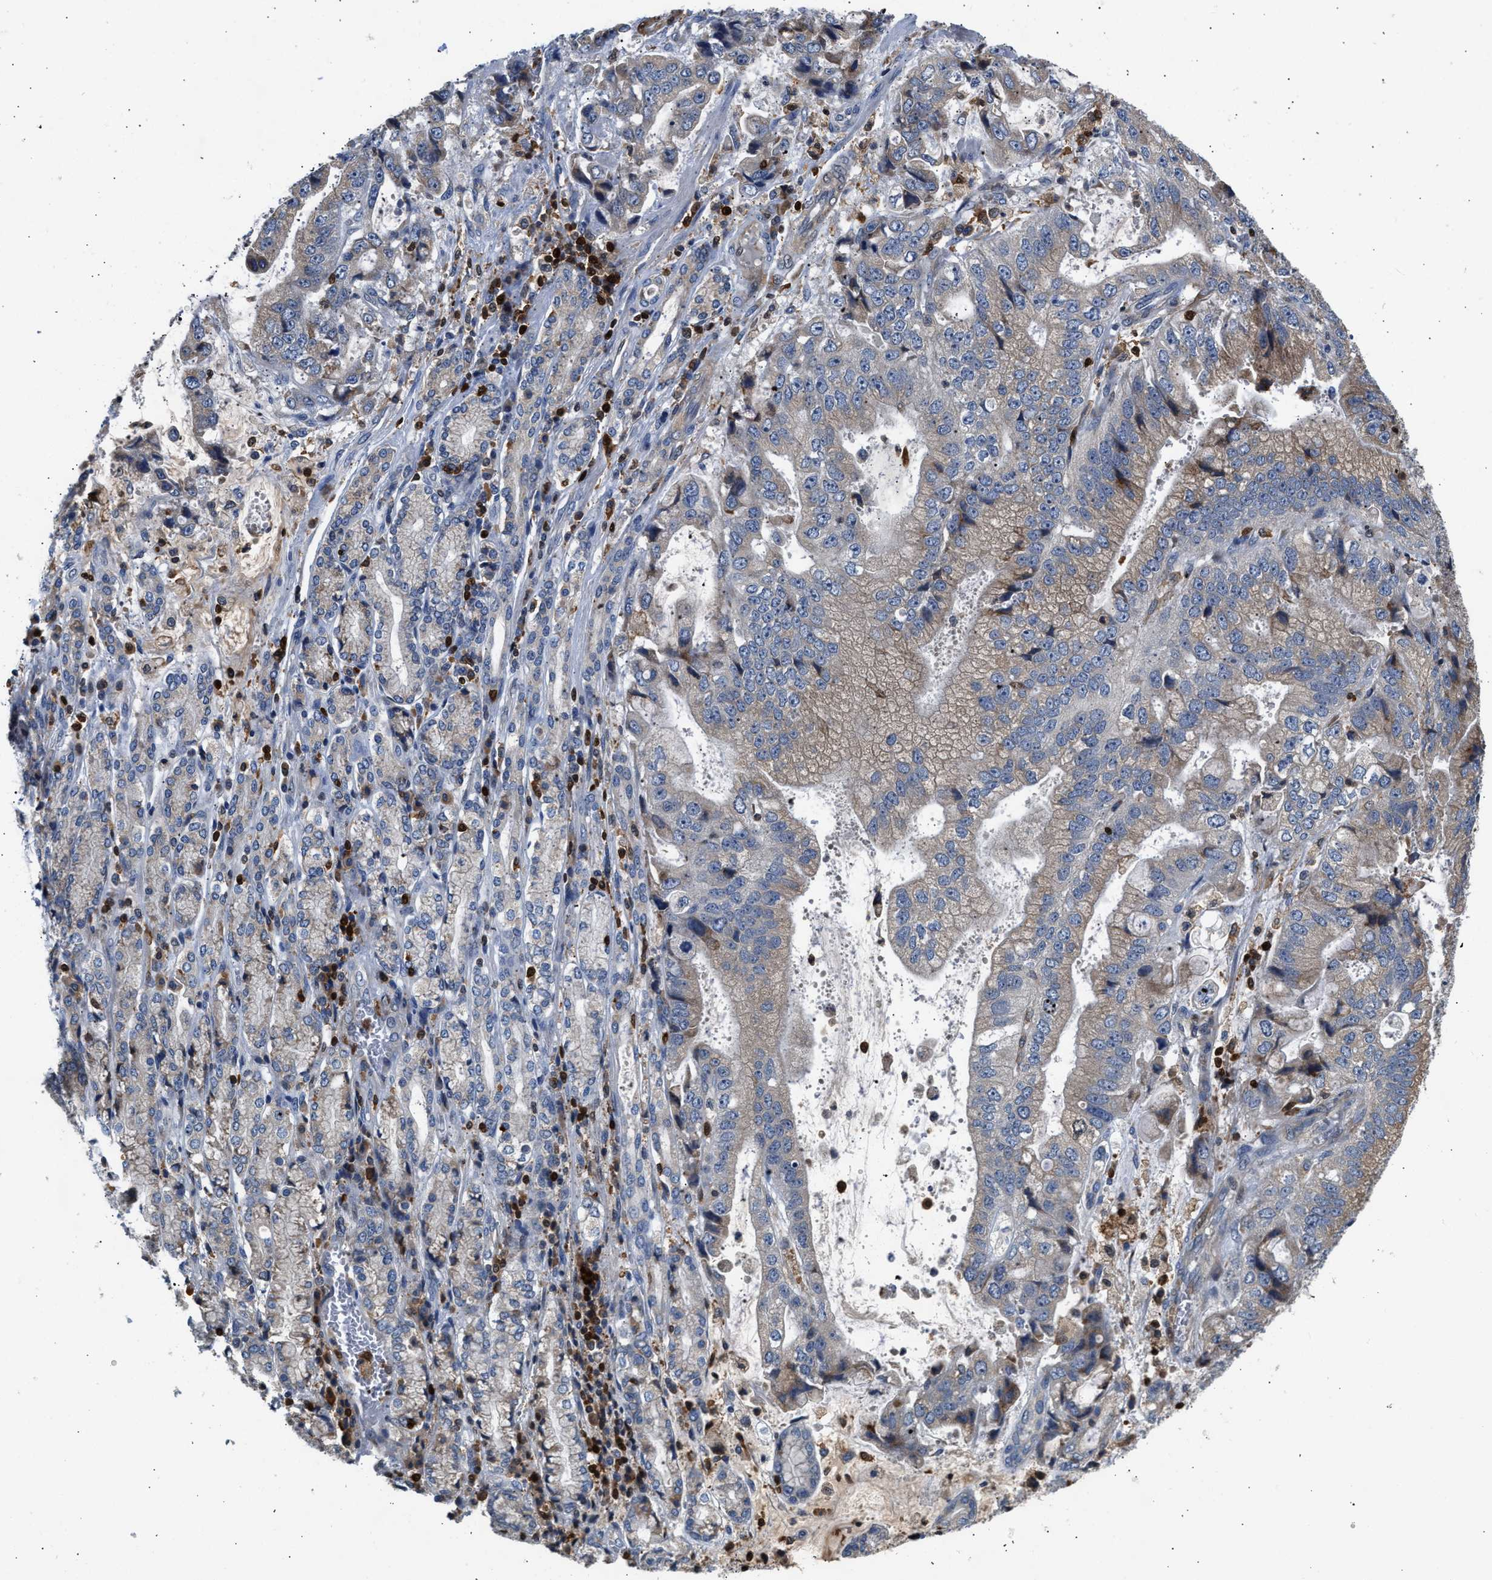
{"staining": {"intensity": "moderate", "quantity": "25%-75%", "location": "cytoplasmic/membranous"}, "tissue": "stomach cancer", "cell_type": "Tumor cells", "image_type": "cancer", "snomed": [{"axis": "morphology", "description": "Normal tissue, NOS"}, {"axis": "morphology", "description": "Adenocarcinoma, NOS"}, {"axis": "topography", "description": "Stomach"}], "caption": "Adenocarcinoma (stomach) tissue reveals moderate cytoplasmic/membranous expression in approximately 25%-75% of tumor cells, visualized by immunohistochemistry.", "gene": "SLIT2", "patient": {"sex": "male", "age": 62}}